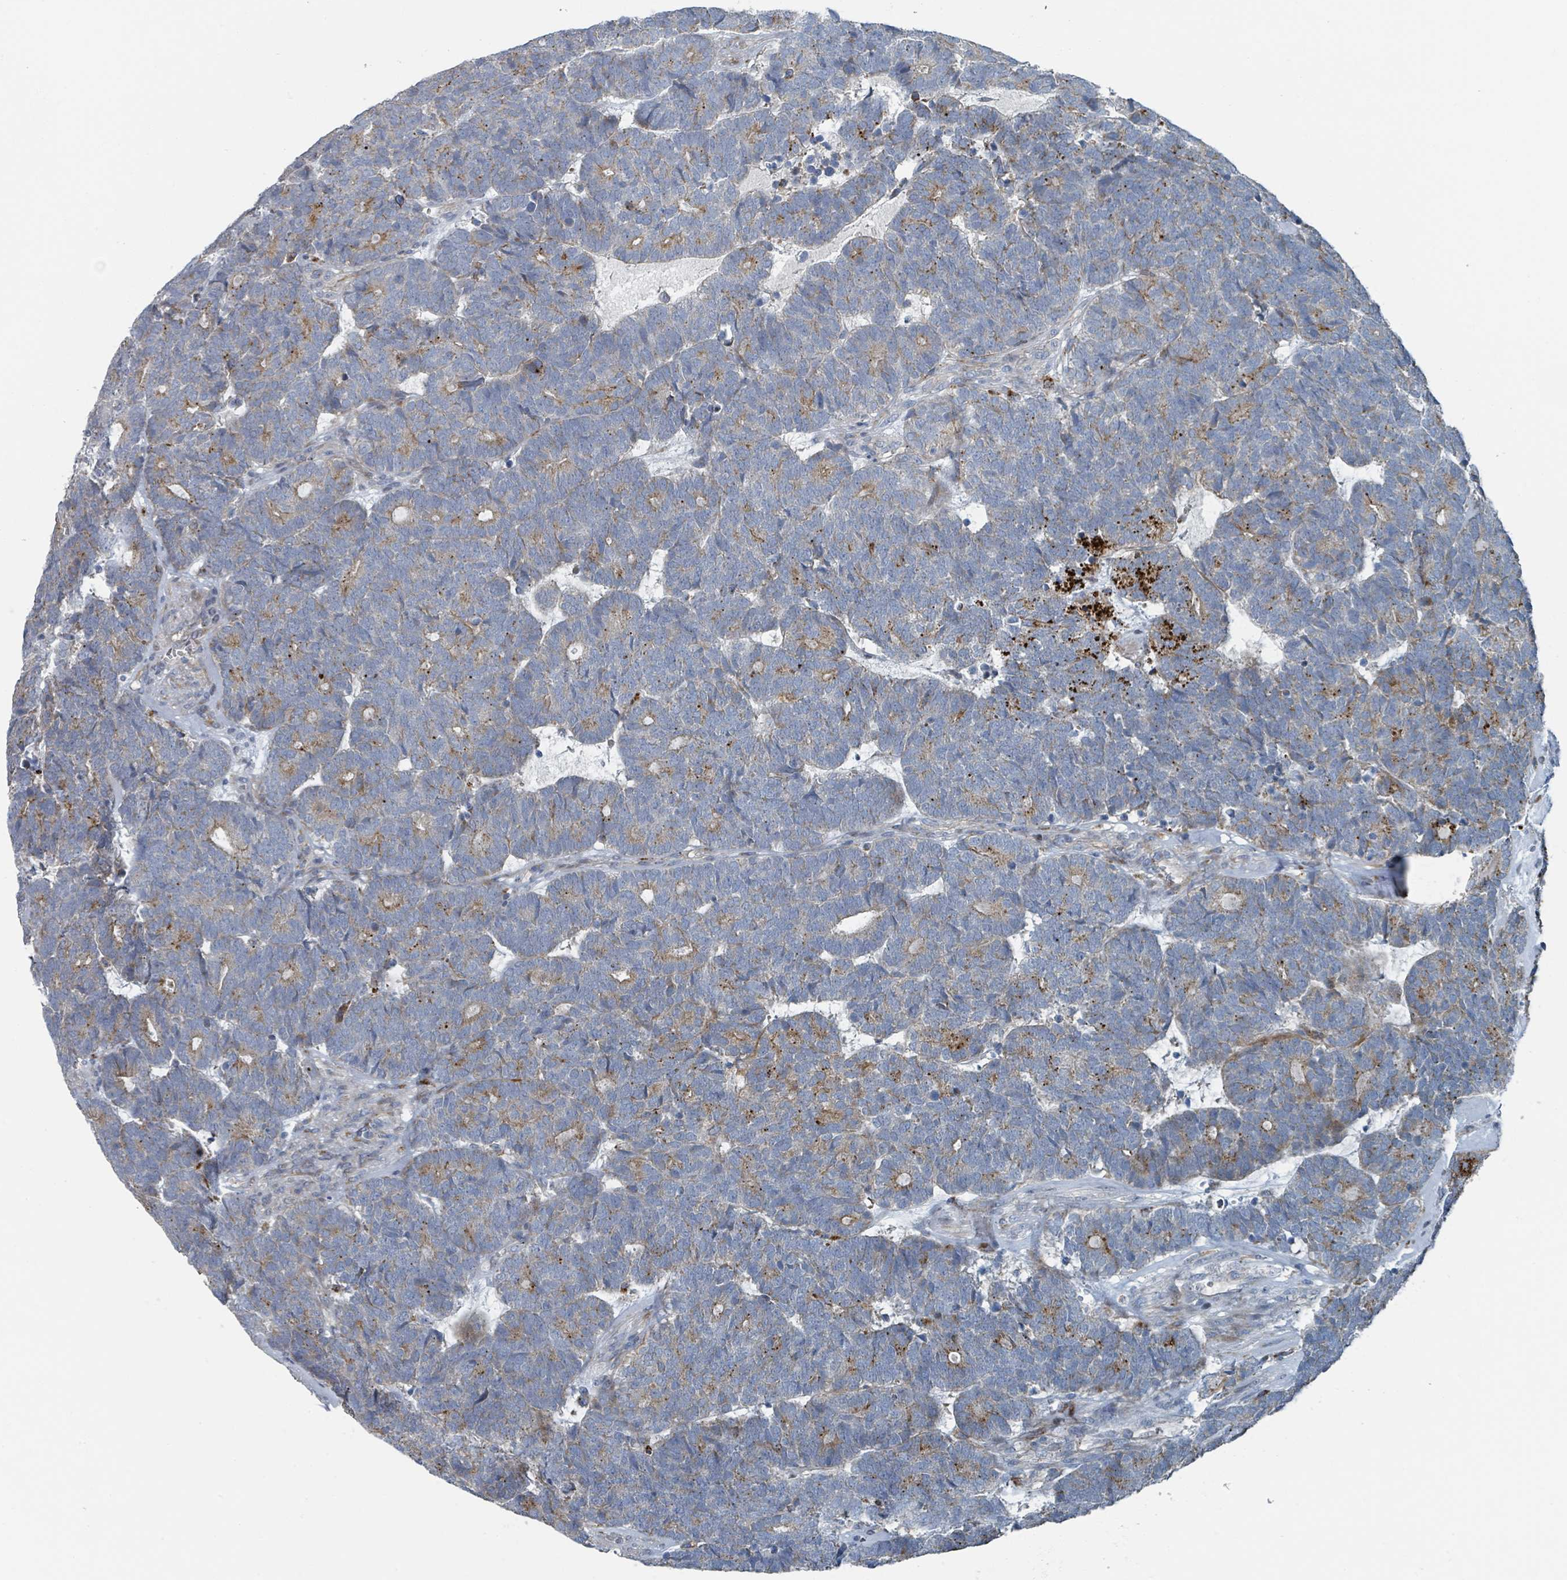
{"staining": {"intensity": "moderate", "quantity": "<25%", "location": "cytoplasmic/membranous"}, "tissue": "head and neck cancer", "cell_type": "Tumor cells", "image_type": "cancer", "snomed": [{"axis": "morphology", "description": "Adenocarcinoma, NOS"}, {"axis": "topography", "description": "Head-Neck"}], "caption": "Head and neck cancer (adenocarcinoma) was stained to show a protein in brown. There is low levels of moderate cytoplasmic/membranous positivity in approximately <25% of tumor cells.", "gene": "DIPK2A", "patient": {"sex": "female", "age": 81}}